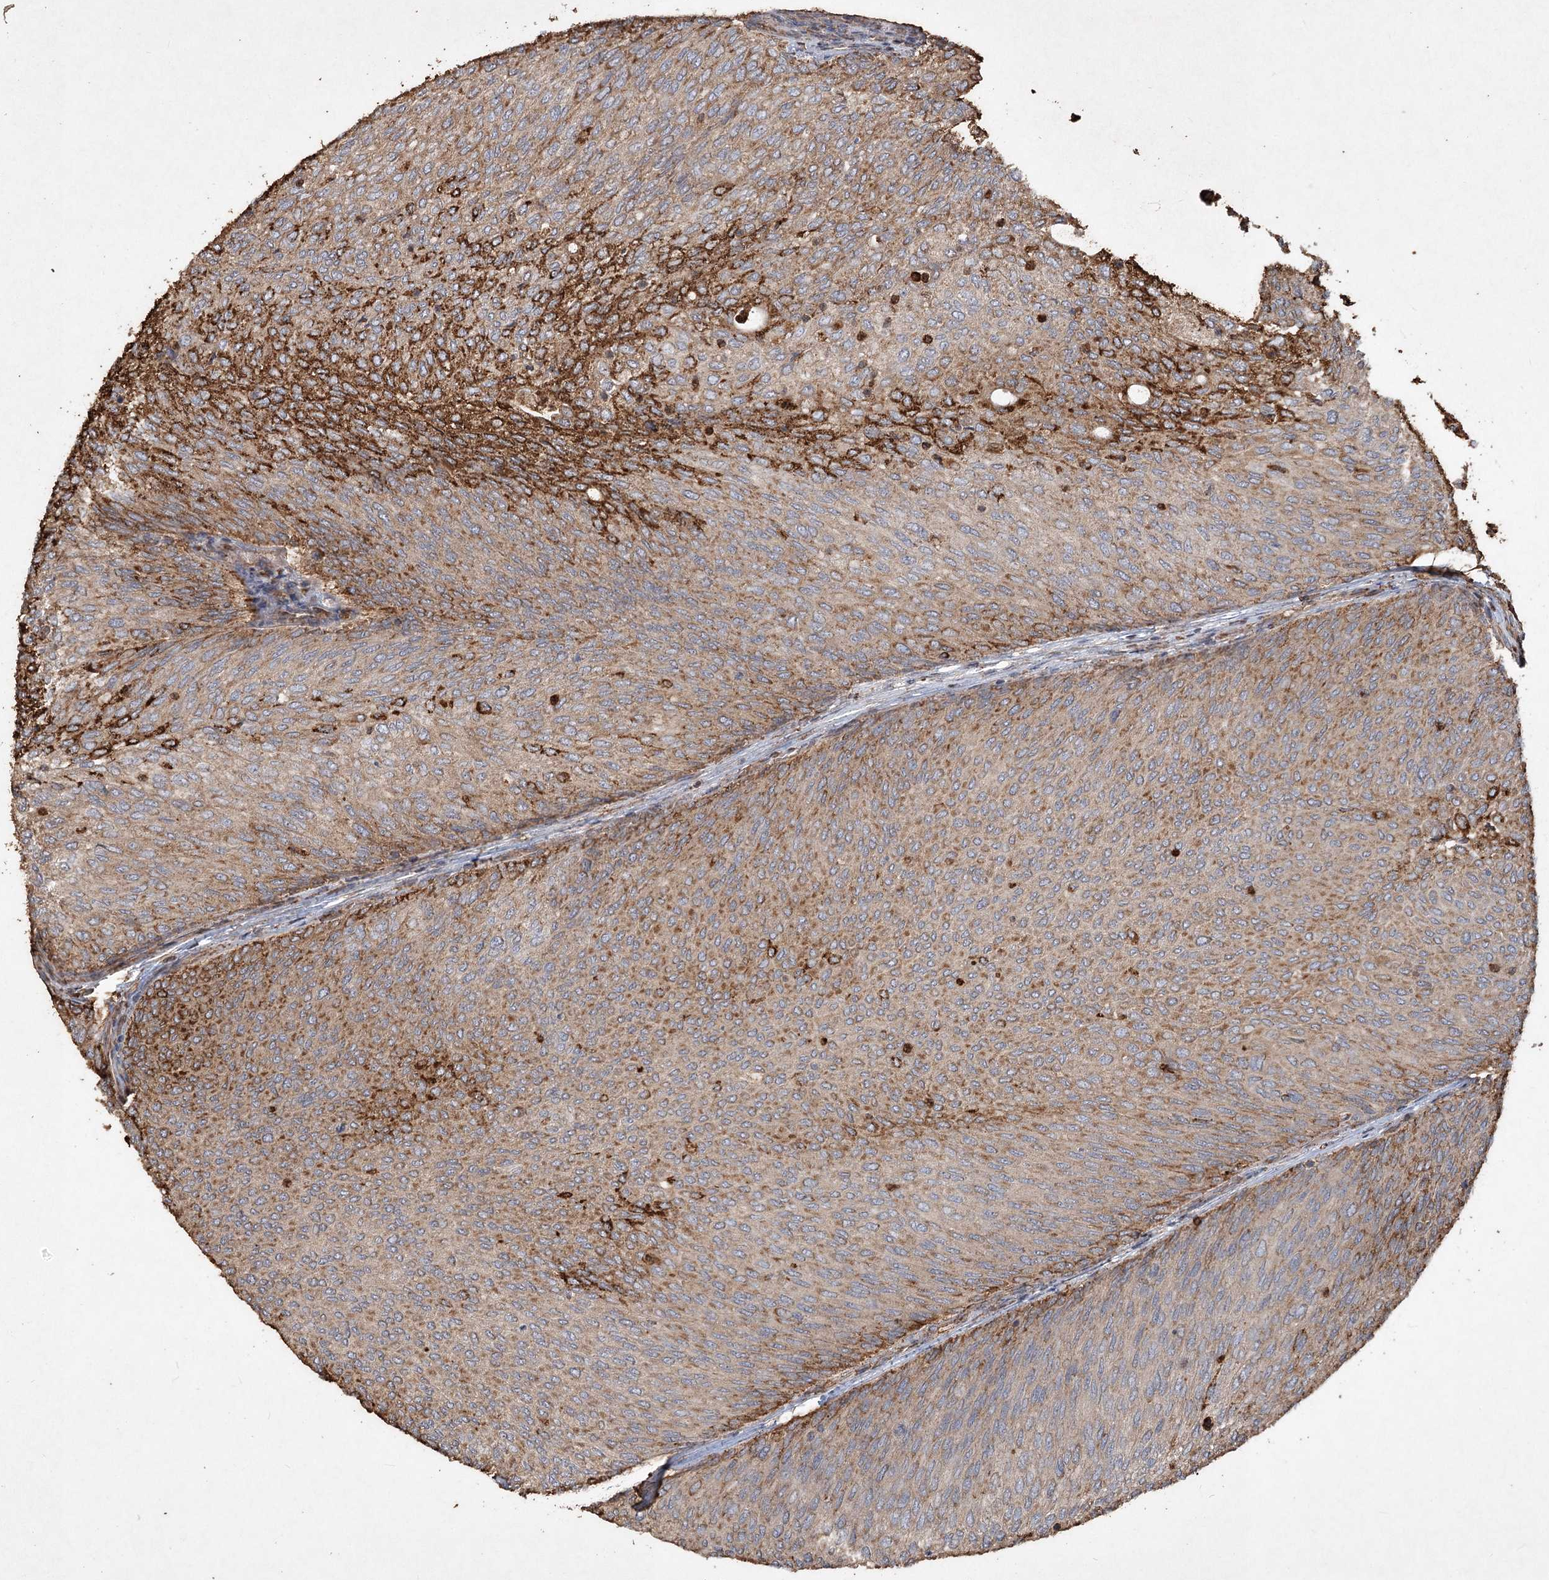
{"staining": {"intensity": "moderate", "quantity": ">75%", "location": "cytoplasmic/membranous"}, "tissue": "urothelial cancer", "cell_type": "Tumor cells", "image_type": "cancer", "snomed": [{"axis": "morphology", "description": "Urothelial carcinoma, Low grade"}, {"axis": "topography", "description": "Urinary bladder"}], "caption": "Protein staining exhibits moderate cytoplasmic/membranous expression in about >75% of tumor cells in urothelial cancer.", "gene": "PIK3C2A", "patient": {"sex": "female", "age": 79}}